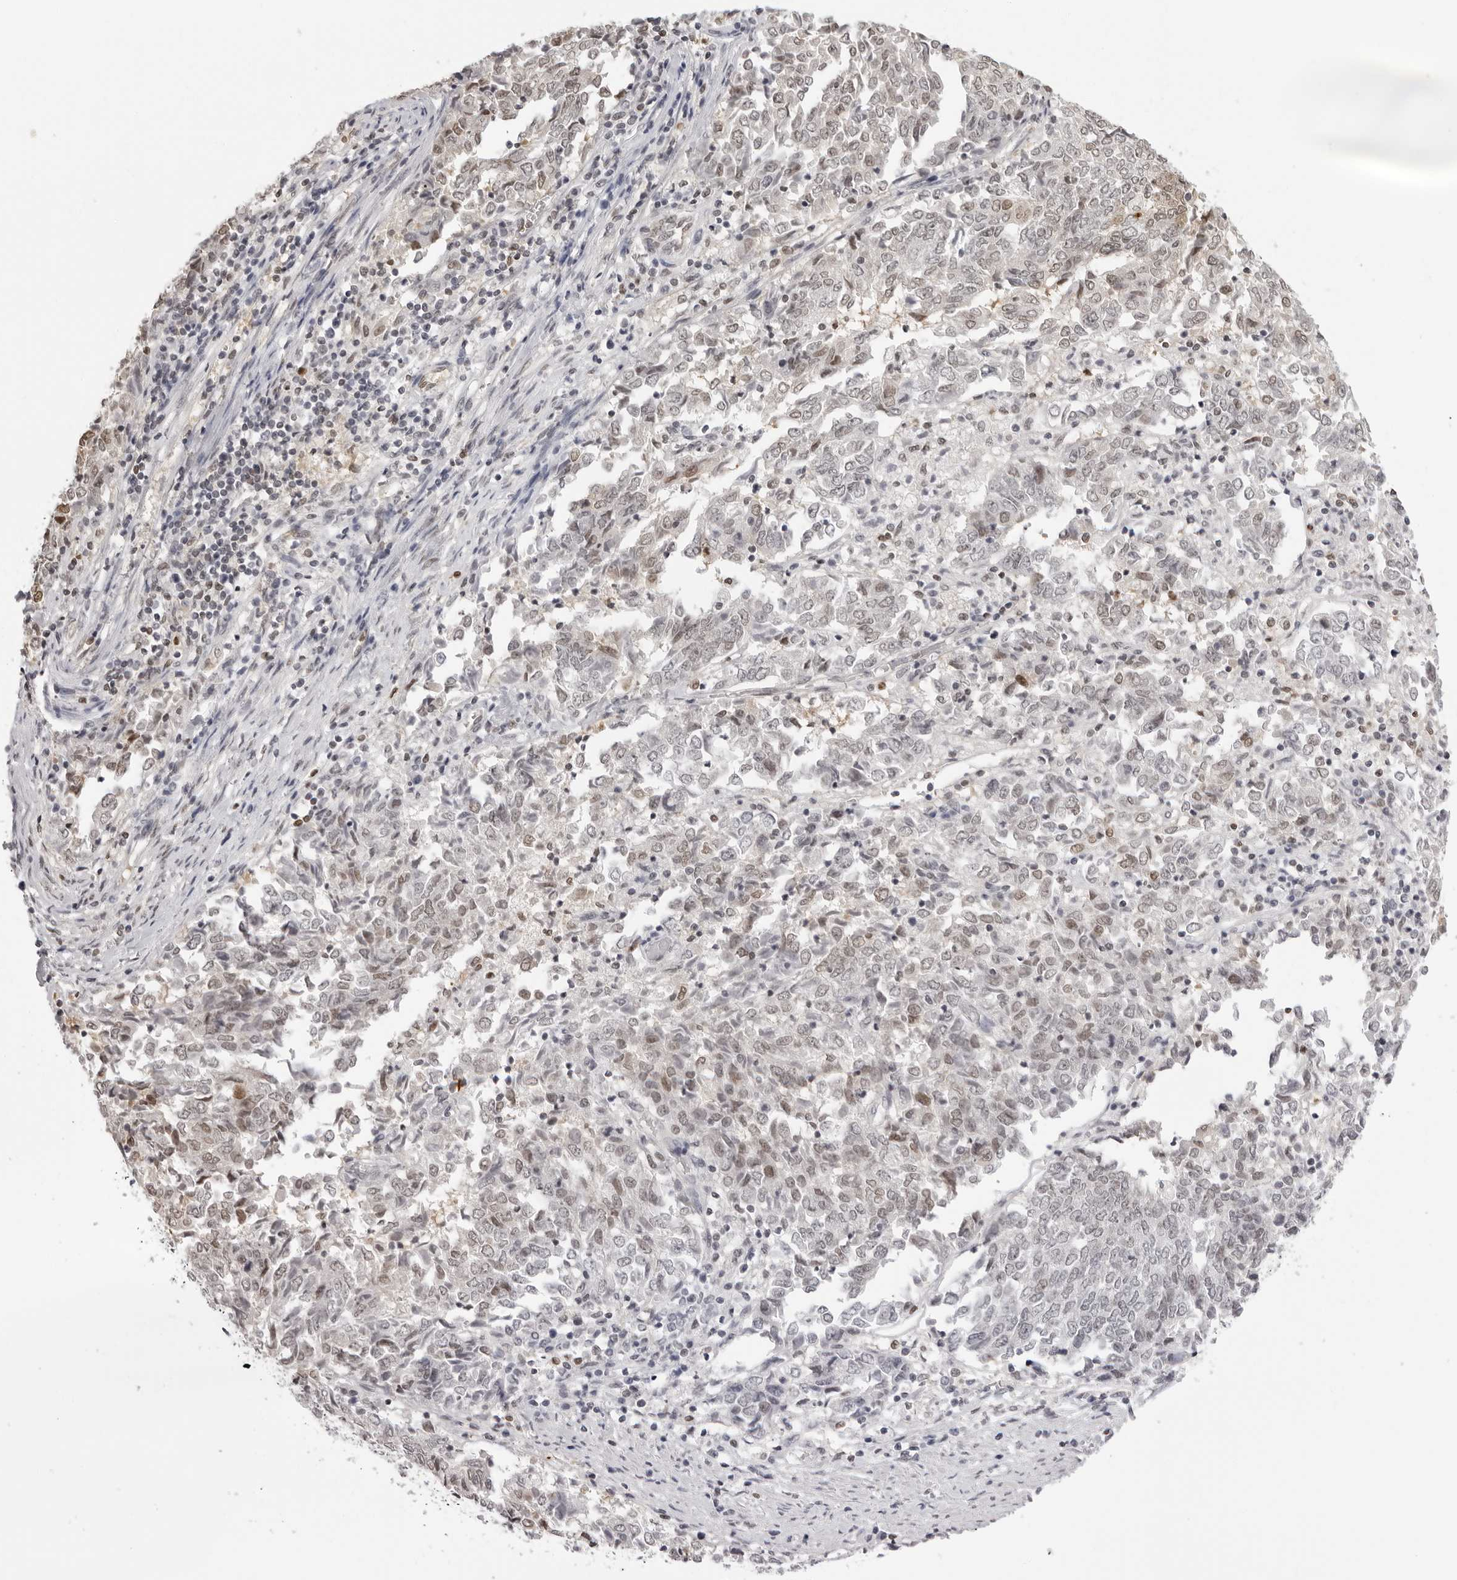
{"staining": {"intensity": "weak", "quantity": "25%-75%", "location": "nuclear"}, "tissue": "endometrial cancer", "cell_type": "Tumor cells", "image_type": "cancer", "snomed": [{"axis": "morphology", "description": "Adenocarcinoma, NOS"}, {"axis": "topography", "description": "Endometrium"}], "caption": "DAB (3,3'-diaminobenzidine) immunohistochemical staining of endometrial cancer (adenocarcinoma) displays weak nuclear protein positivity in approximately 25%-75% of tumor cells. (brown staining indicates protein expression, while blue staining denotes nuclei).", "gene": "HSPA4", "patient": {"sex": "female", "age": 80}}